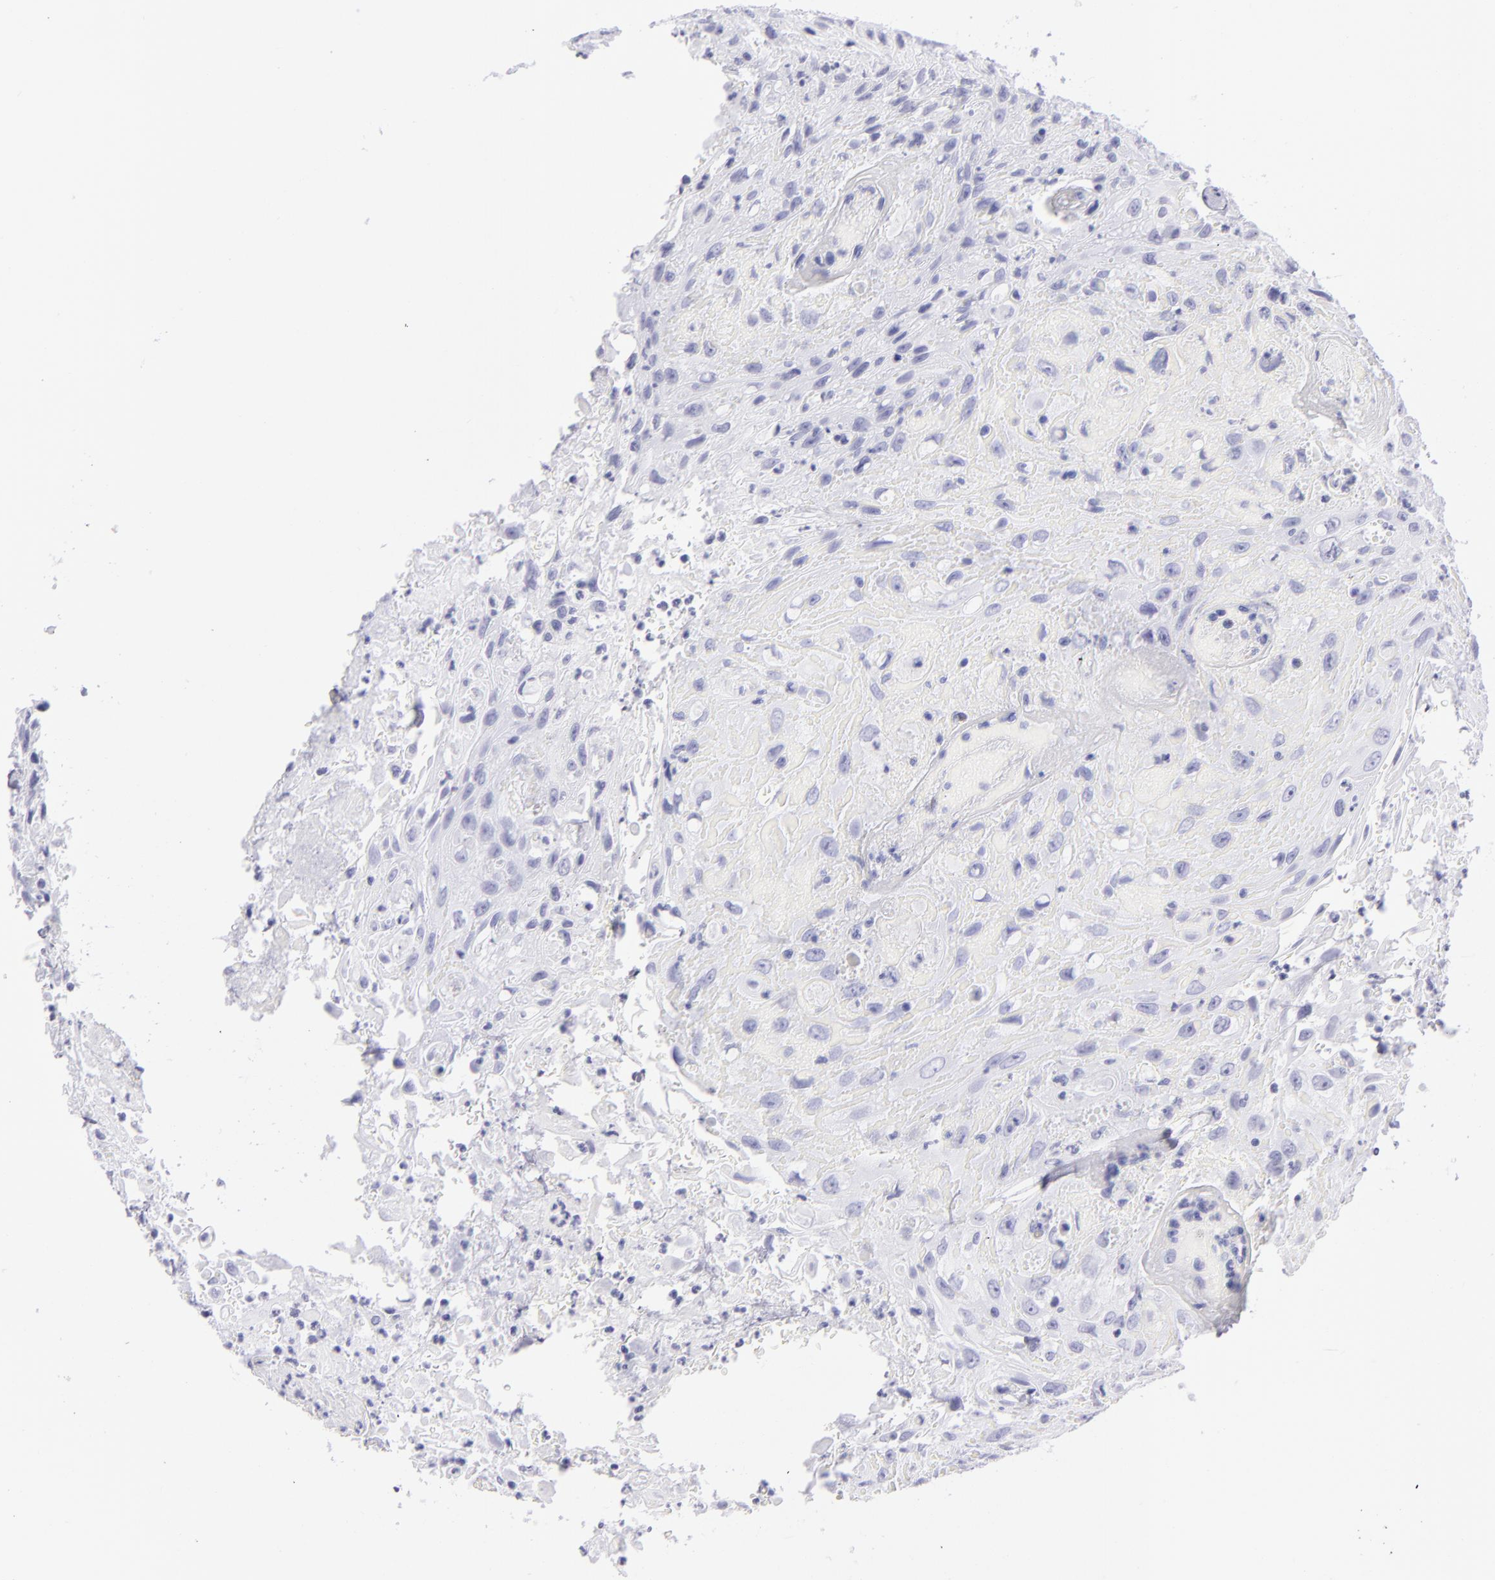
{"staining": {"intensity": "negative", "quantity": "none", "location": "none"}, "tissue": "urothelial cancer", "cell_type": "Tumor cells", "image_type": "cancer", "snomed": [{"axis": "morphology", "description": "Urothelial carcinoma, High grade"}, {"axis": "topography", "description": "Urinary bladder"}], "caption": "A high-resolution histopathology image shows immunohistochemistry (IHC) staining of high-grade urothelial carcinoma, which reveals no significant expression in tumor cells.", "gene": "PVALB", "patient": {"sex": "female", "age": 84}}